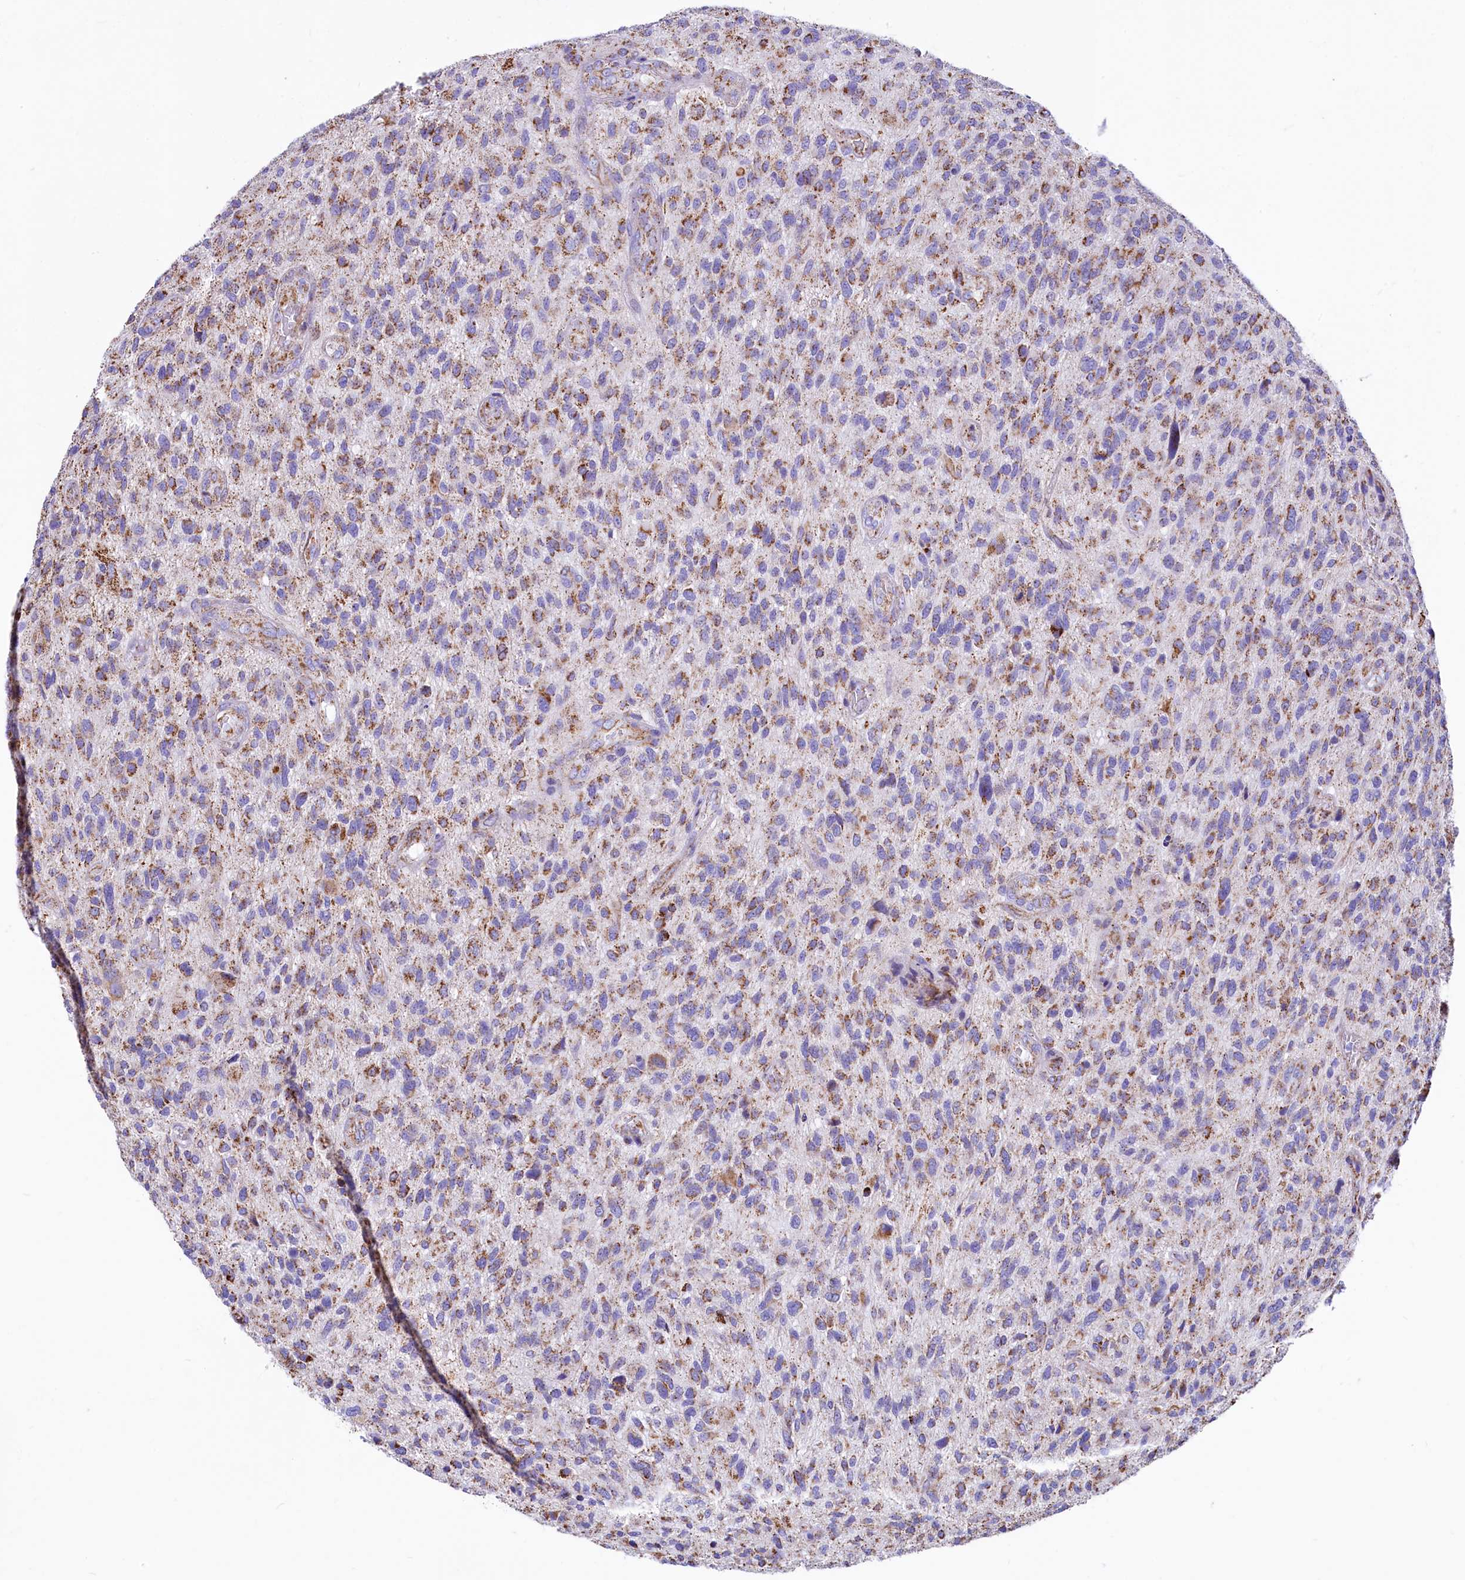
{"staining": {"intensity": "weak", "quantity": "25%-75%", "location": "cytoplasmic/membranous"}, "tissue": "glioma", "cell_type": "Tumor cells", "image_type": "cancer", "snomed": [{"axis": "morphology", "description": "Glioma, malignant, High grade"}, {"axis": "topography", "description": "Brain"}], "caption": "Protein analysis of malignant glioma (high-grade) tissue reveals weak cytoplasmic/membranous staining in approximately 25%-75% of tumor cells.", "gene": "IDH3A", "patient": {"sex": "male", "age": 47}}